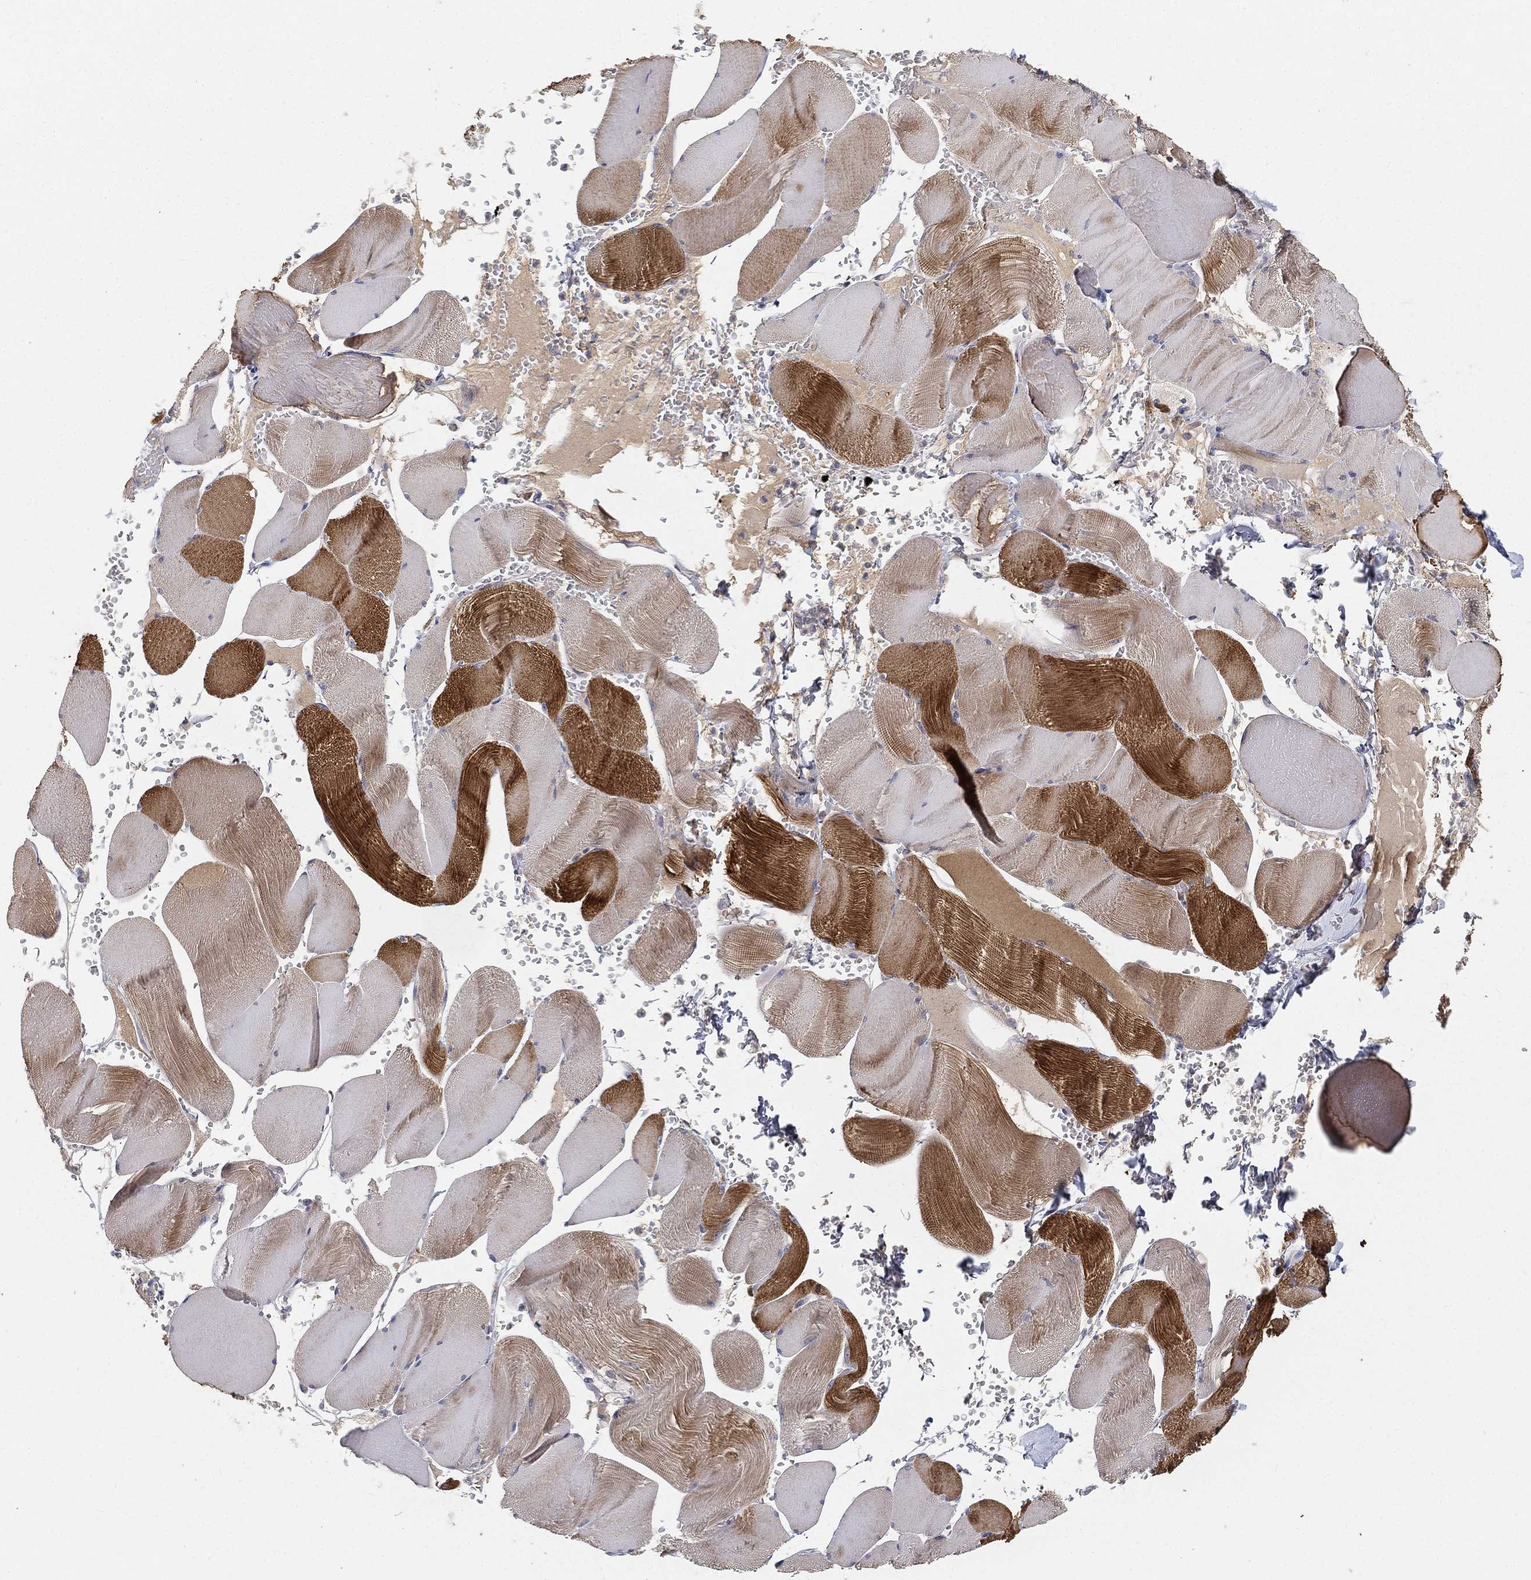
{"staining": {"intensity": "strong", "quantity": "<25%", "location": "cytoplasmic/membranous"}, "tissue": "skeletal muscle", "cell_type": "Myocytes", "image_type": "normal", "snomed": [{"axis": "morphology", "description": "Normal tissue, NOS"}, {"axis": "topography", "description": "Skeletal muscle"}], "caption": "Benign skeletal muscle was stained to show a protein in brown. There is medium levels of strong cytoplasmic/membranous staining in about <25% of myocytes.", "gene": "CTSL", "patient": {"sex": "male", "age": 56}}